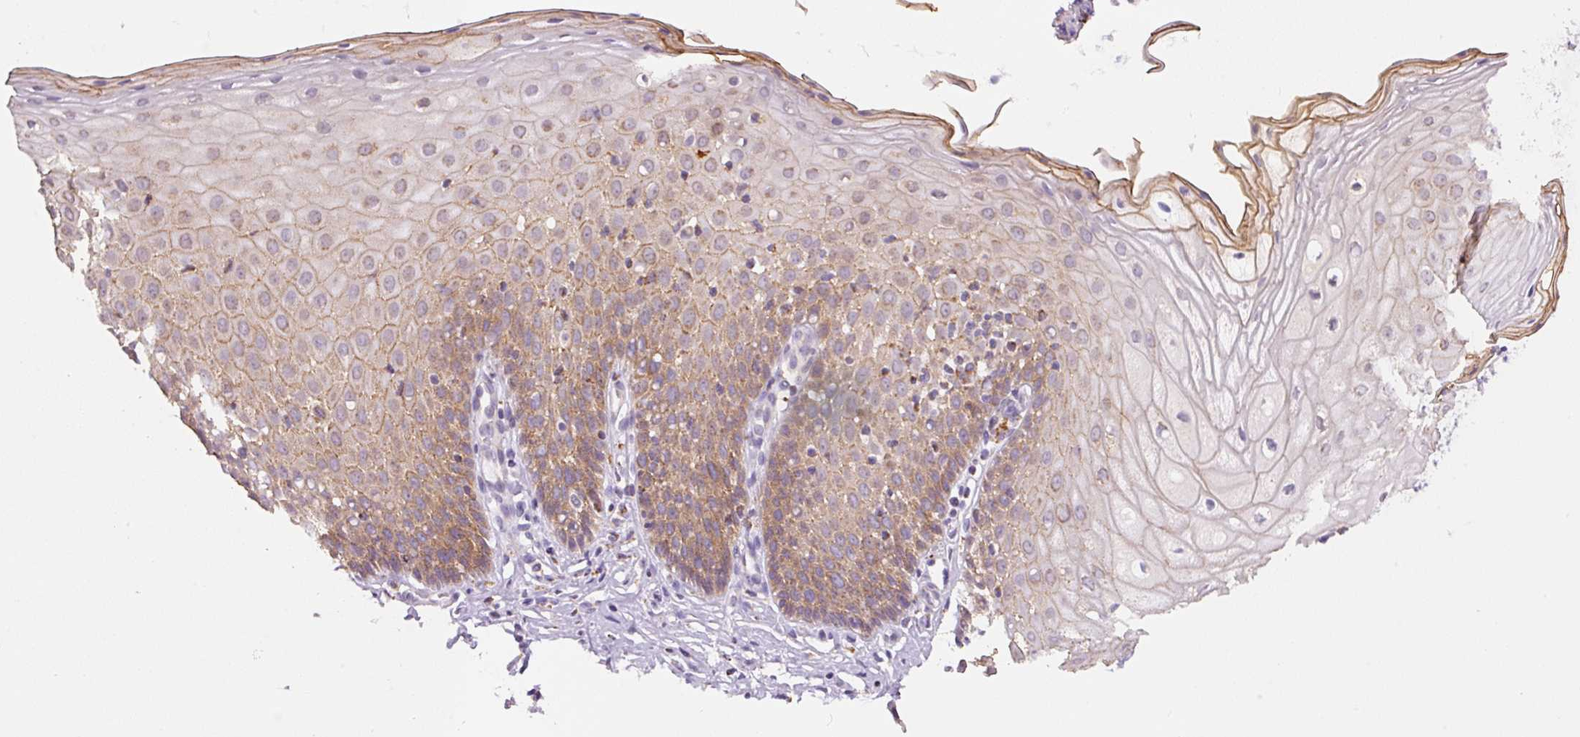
{"staining": {"intensity": "negative", "quantity": "none", "location": "none"}, "tissue": "cervix", "cell_type": "Glandular cells", "image_type": "normal", "snomed": [{"axis": "morphology", "description": "Normal tissue, NOS"}, {"axis": "topography", "description": "Cervix"}], "caption": "Cervix stained for a protein using IHC shows no expression glandular cells.", "gene": "PCK2", "patient": {"sex": "female", "age": 36}}